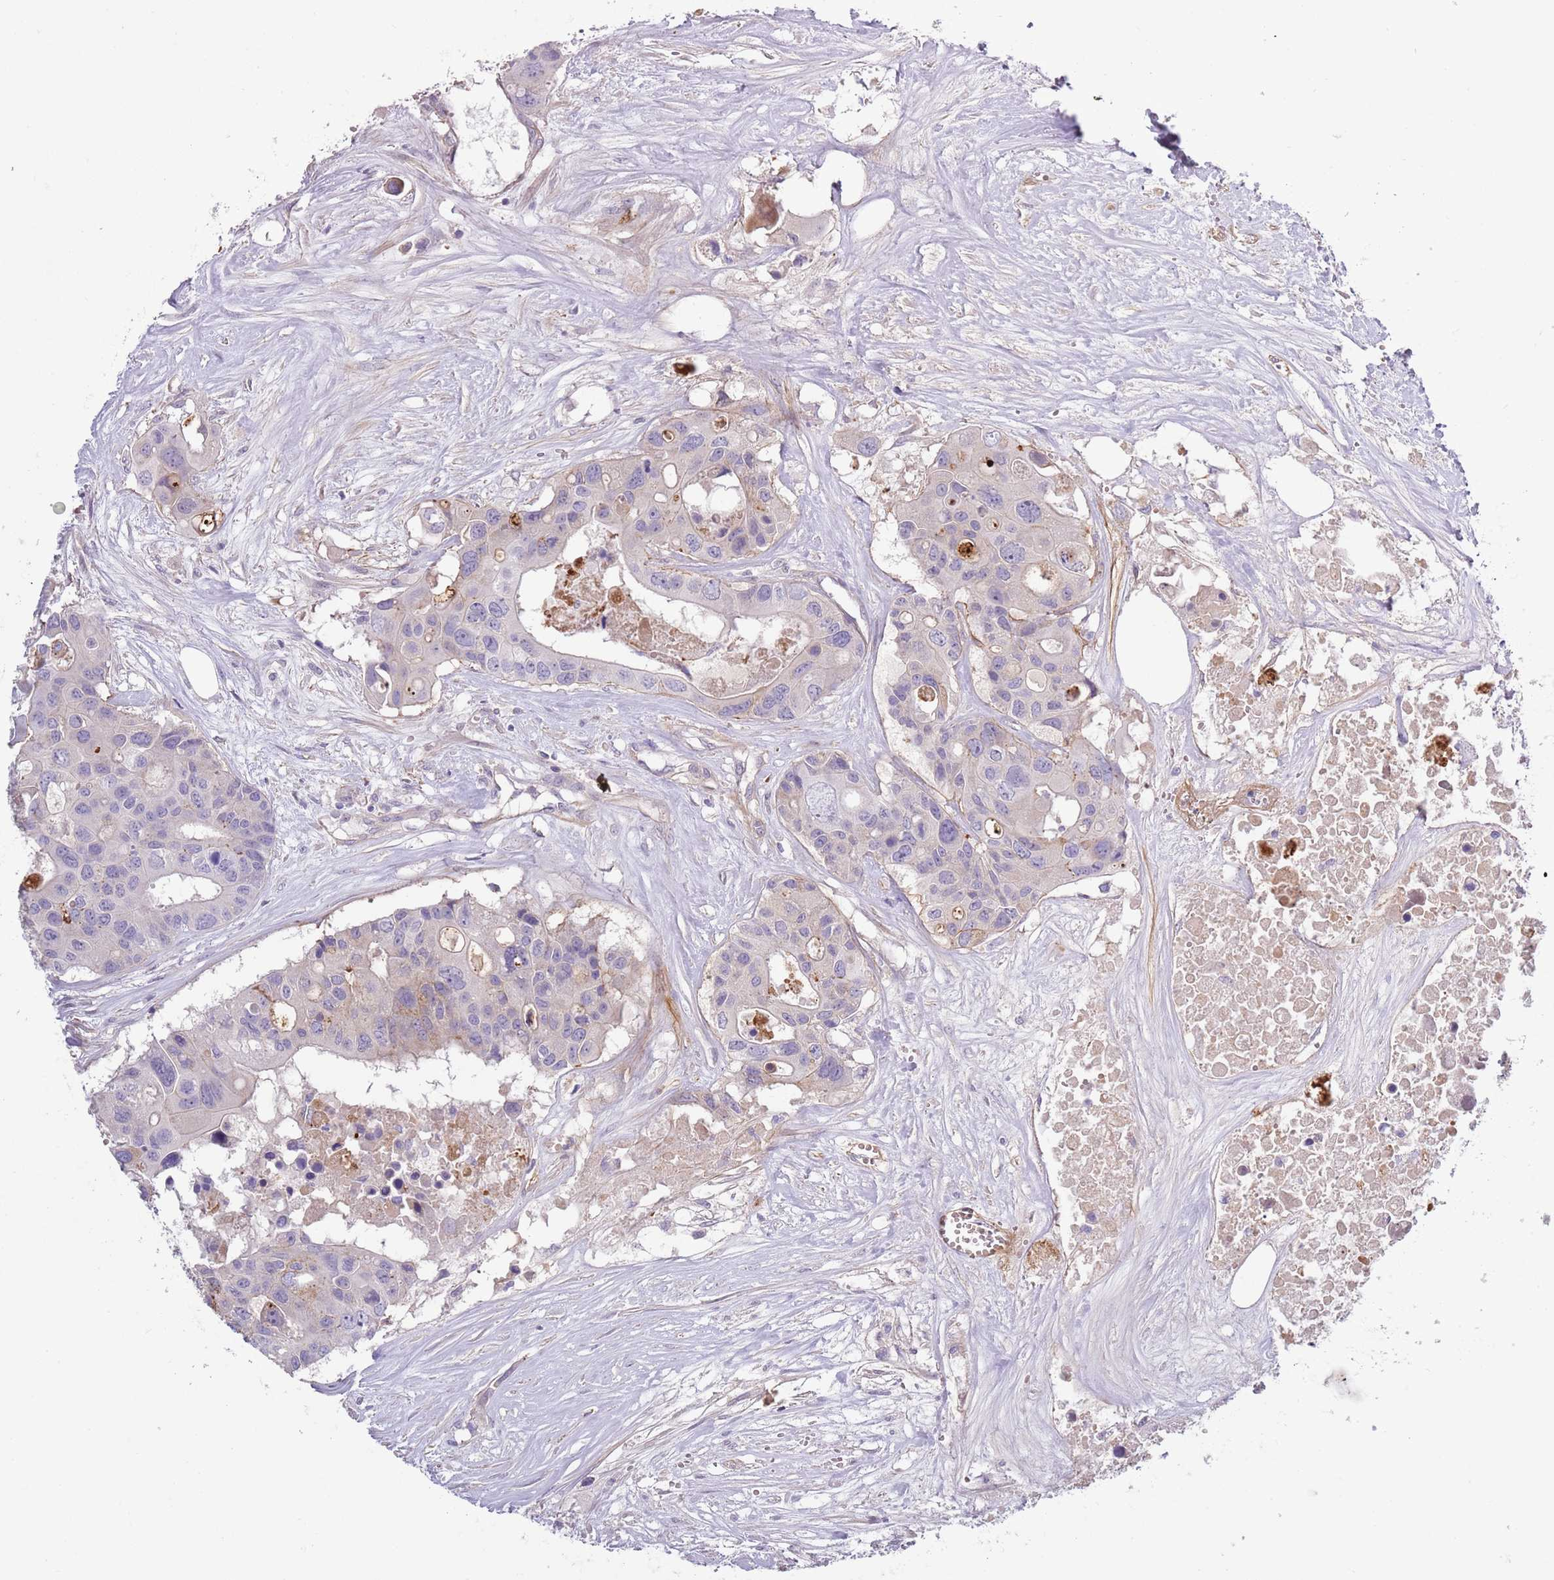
{"staining": {"intensity": "negative", "quantity": "none", "location": "none"}, "tissue": "colorectal cancer", "cell_type": "Tumor cells", "image_type": "cancer", "snomed": [{"axis": "morphology", "description": "Adenocarcinoma, NOS"}, {"axis": "topography", "description": "Colon"}], "caption": "Image shows no significant protein expression in tumor cells of adenocarcinoma (colorectal).", "gene": "TINAGL1", "patient": {"sex": "male", "age": 77}}